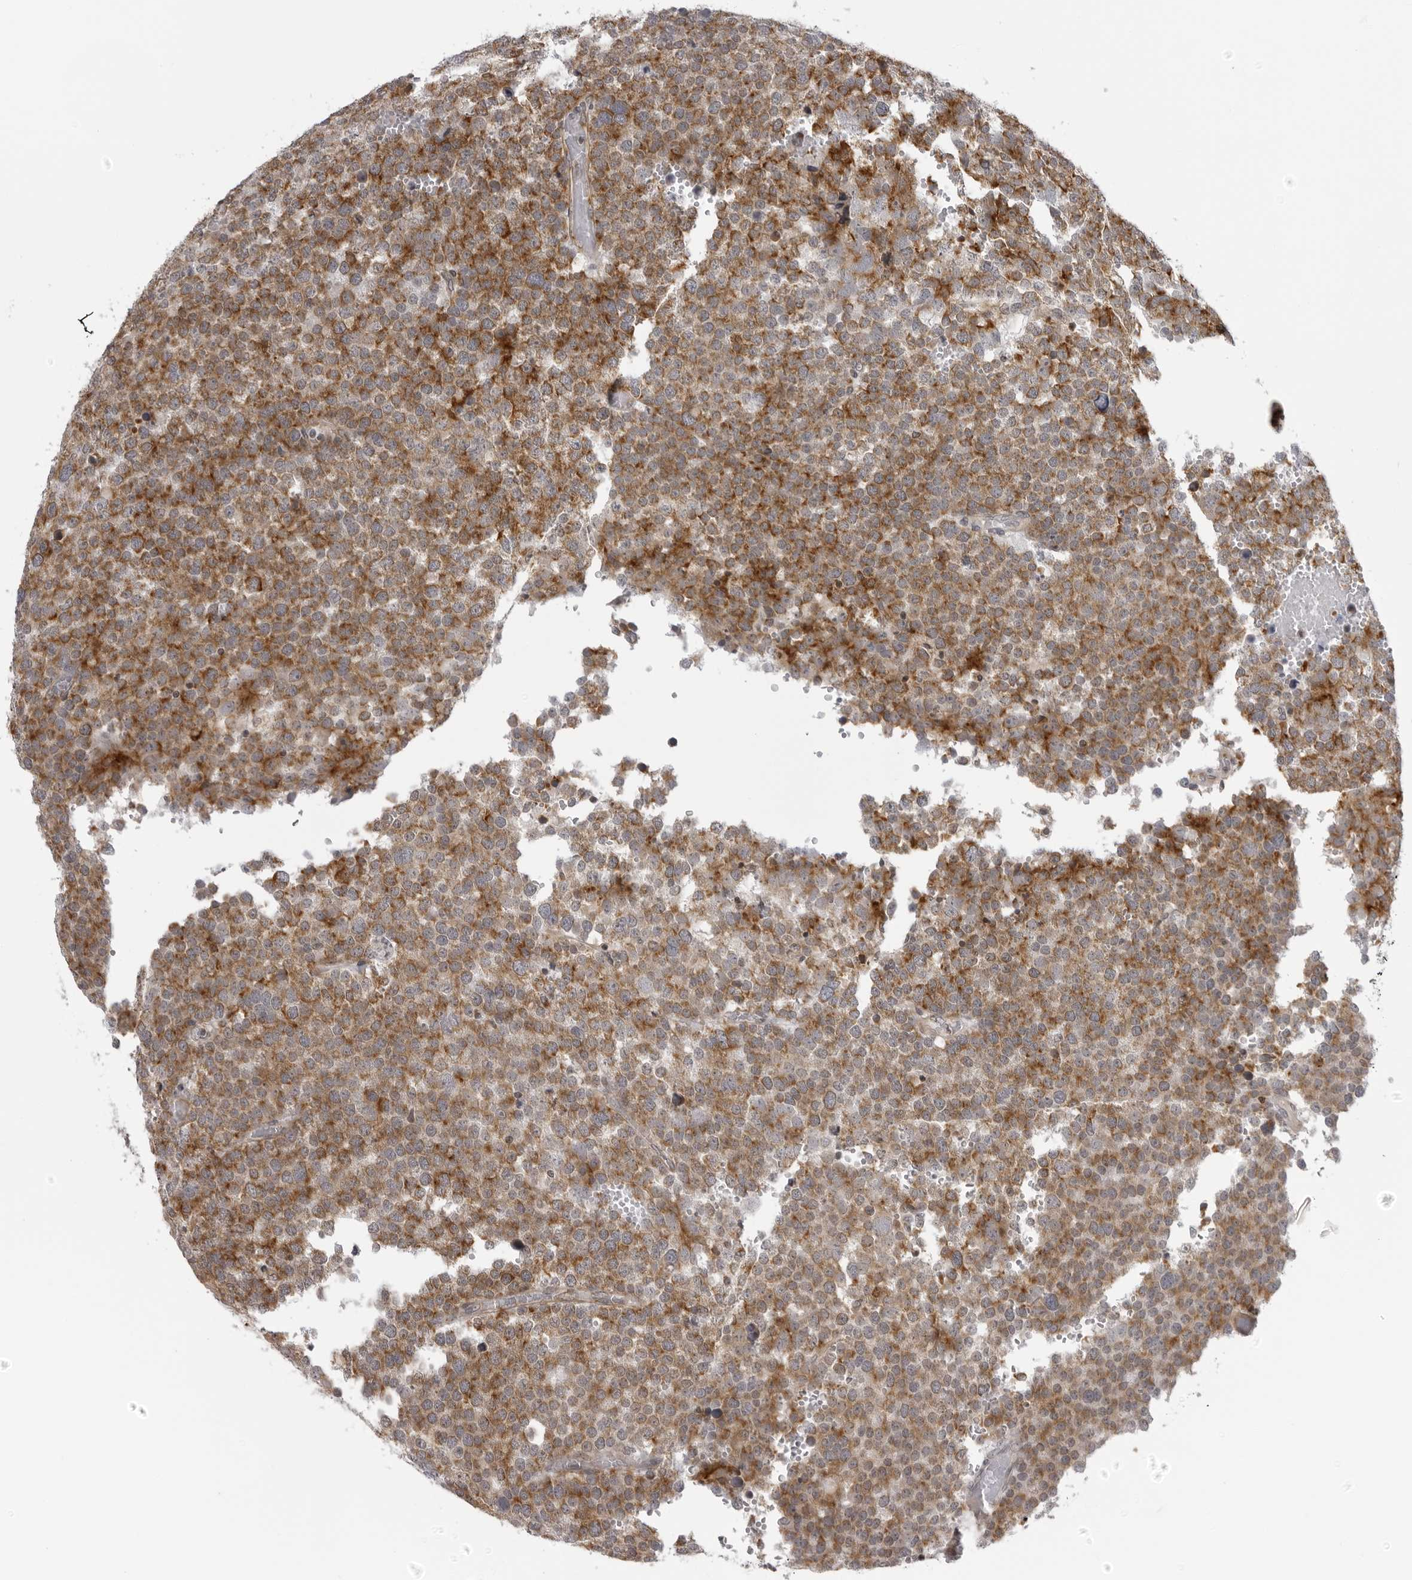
{"staining": {"intensity": "moderate", "quantity": ">75%", "location": "cytoplasmic/membranous"}, "tissue": "testis cancer", "cell_type": "Tumor cells", "image_type": "cancer", "snomed": [{"axis": "morphology", "description": "Seminoma, NOS"}, {"axis": "topography", "description": "Testis"}], "caption": "Human testis seminoma stained for a protein (brown) displays moderate cytoplasmic/membranous positive positivity in approximately >75% of tumor cells.", "gene": "MRPS15", "patient": {"sex": "male", "age": 71}}